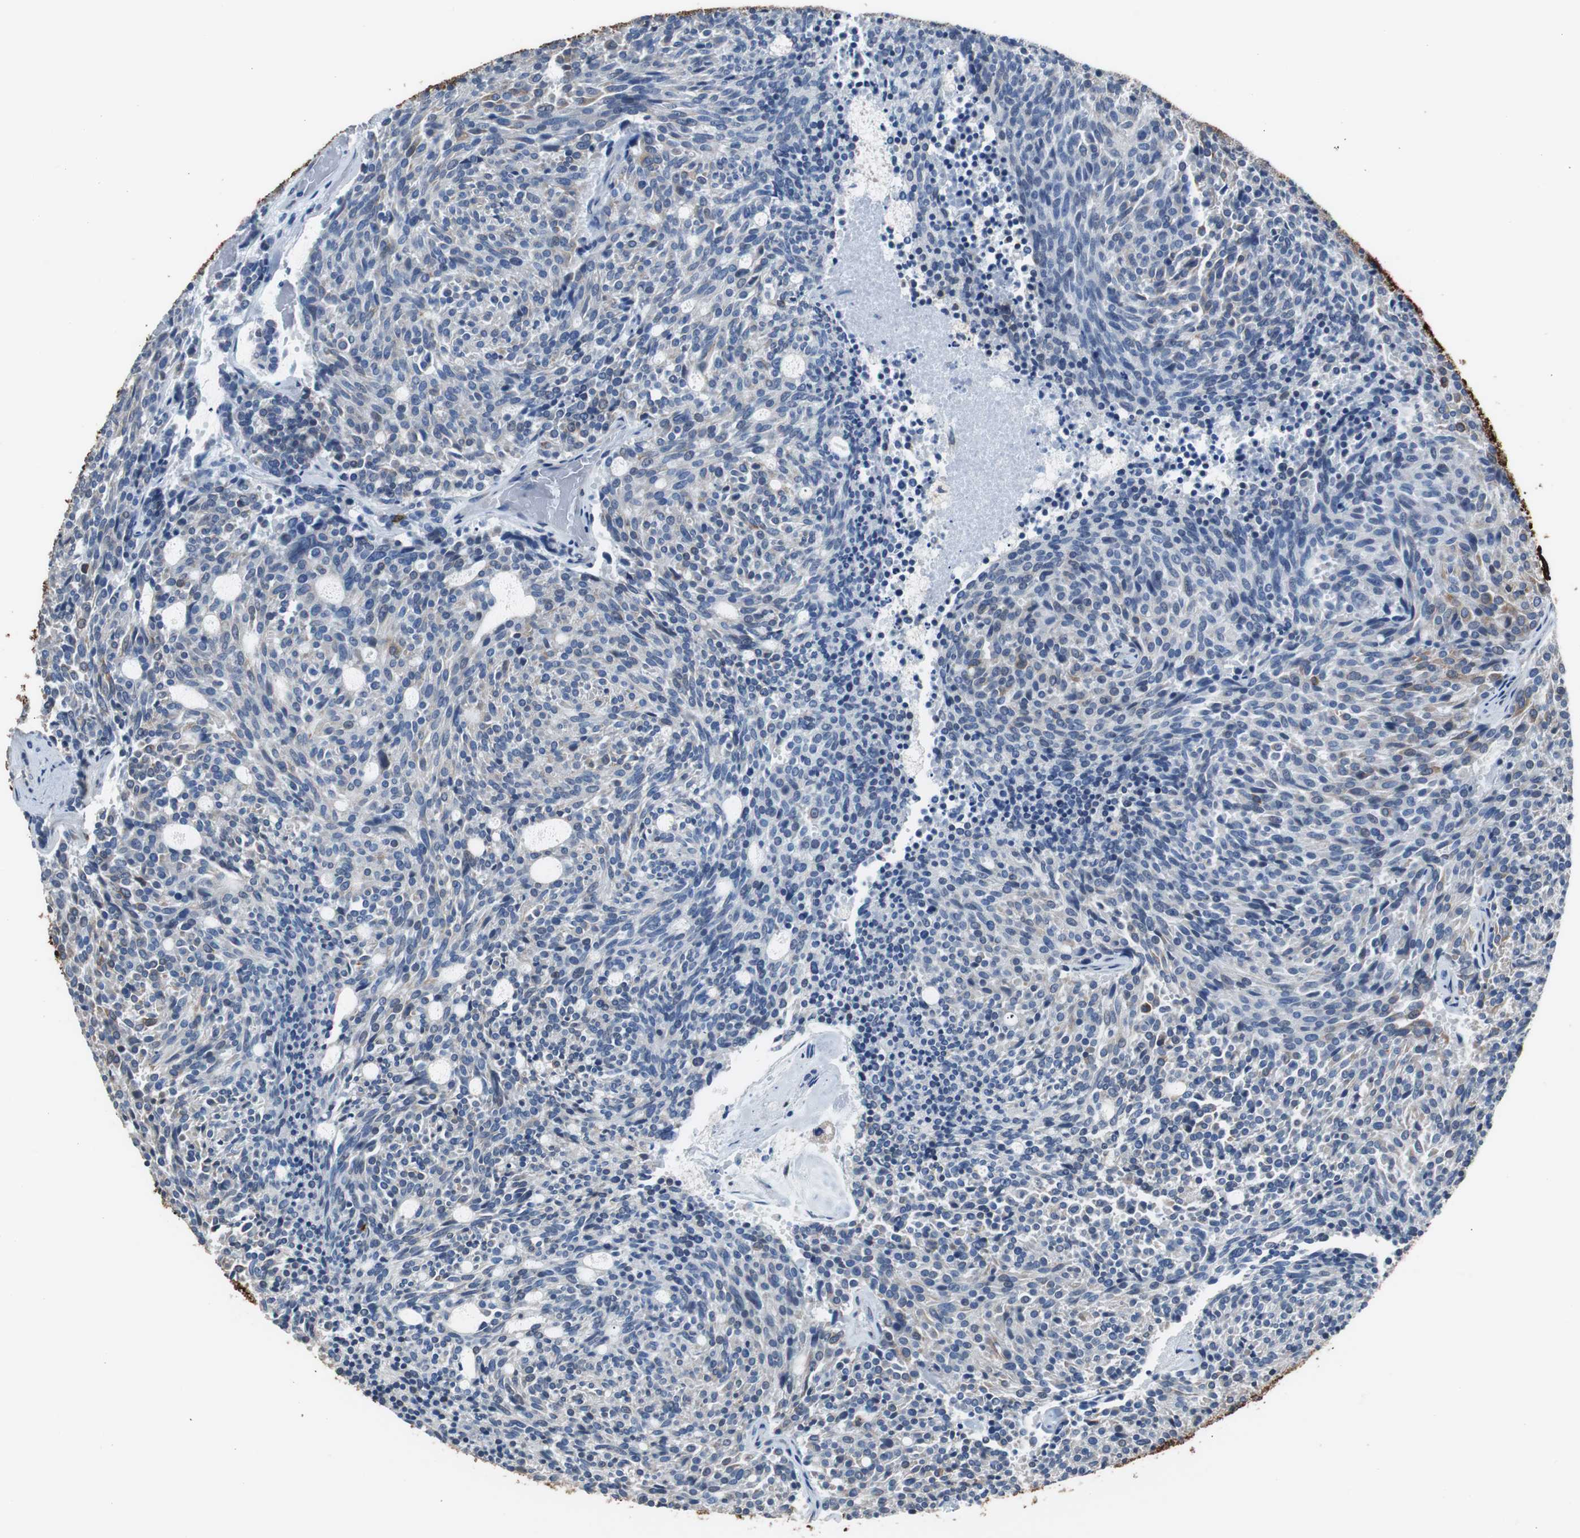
{"staining": {"intensity": "weak", "quantity": "<25%", "location": "cytoplasmic/membranous"}, "tissue": "carcinoid", "cell_type": "Tumor cells", "image_type": "cancer", "snomed": [{"axis": "morphology", "description": "Carcinoid, malignant, NOS"}, {"axis": "topography", "description": "Pancreas"}], "caption": "This is a histopathology image of immunohistochemistry staining of carcinoid (malignant), which shows no staining in tumor cells.", "gene": "PBXIP1", "patient": {"sex": "female", "age": 54}}